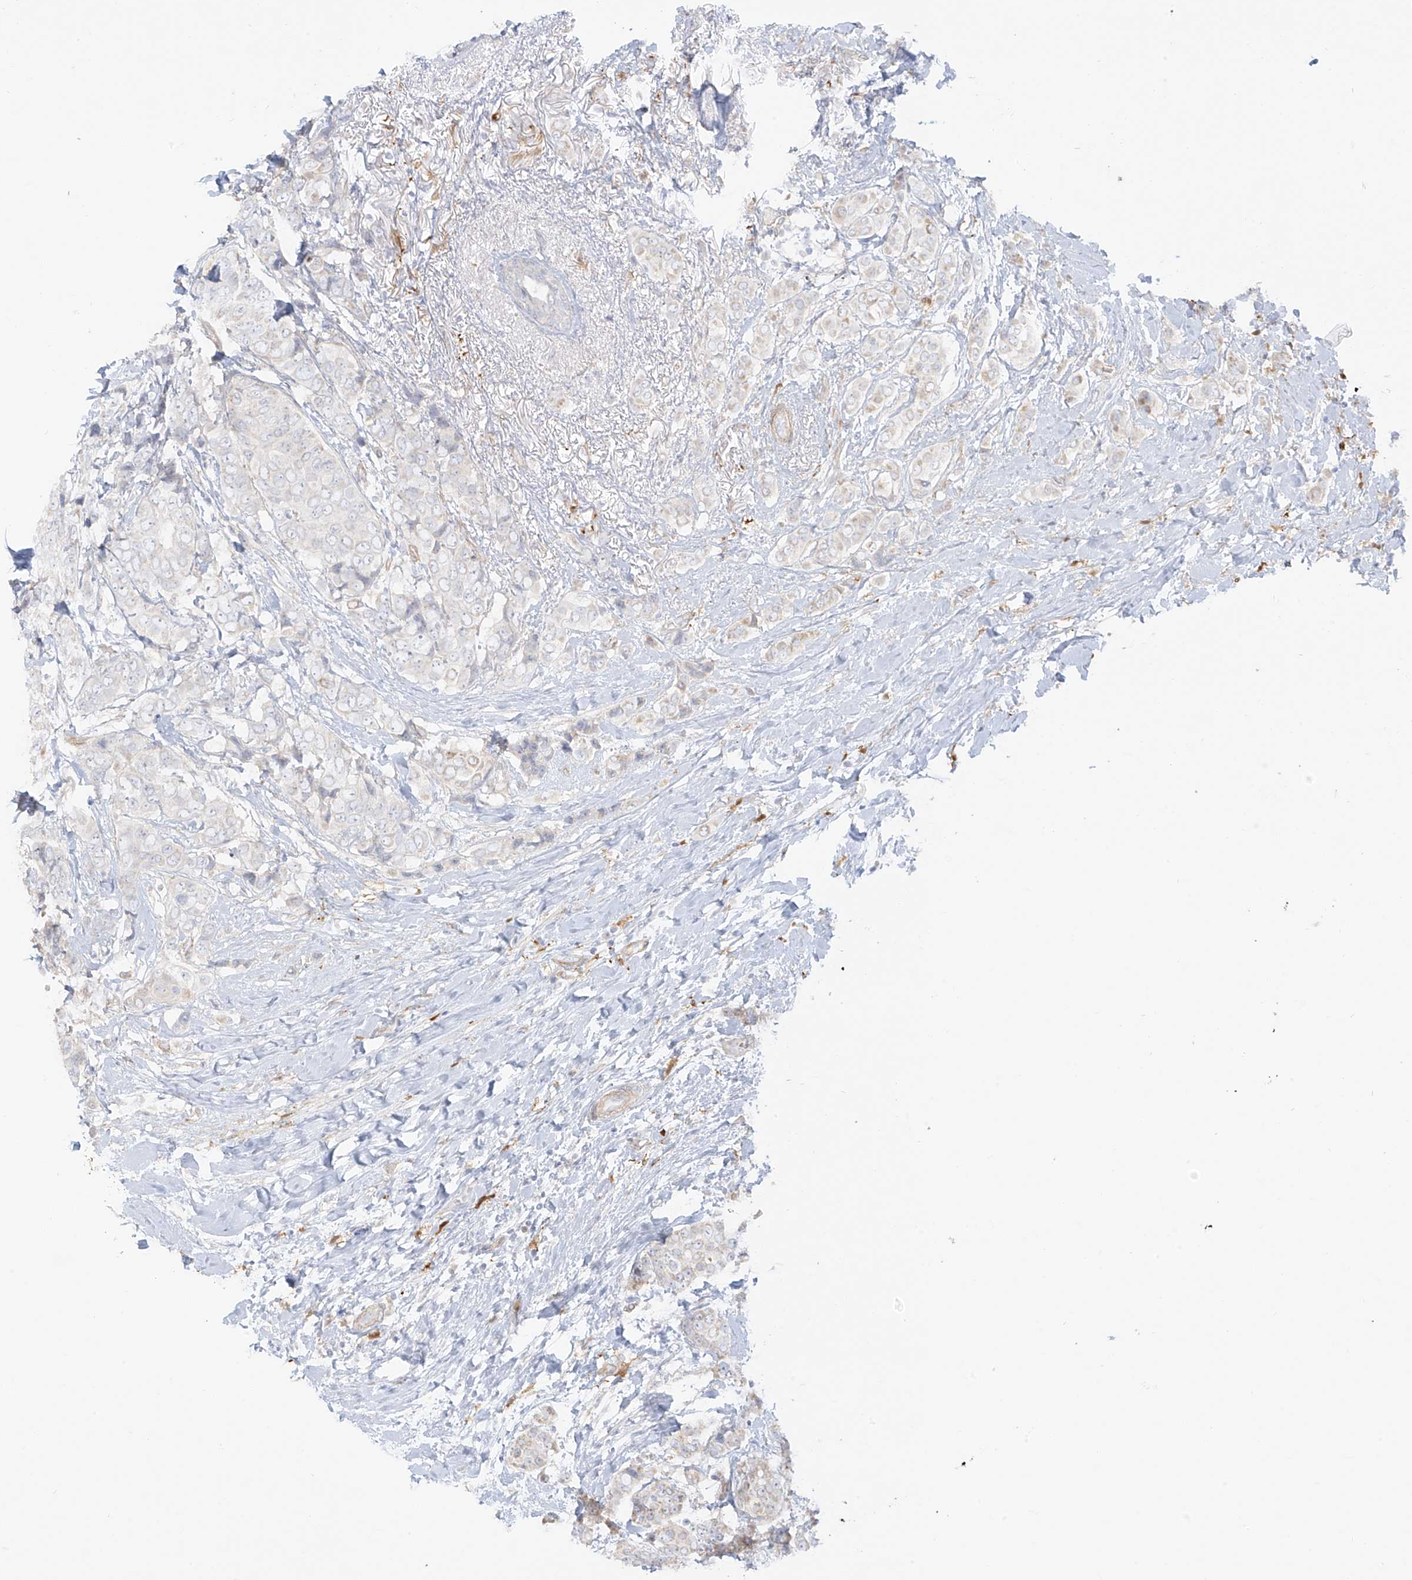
{"staining": {"intensity": "negative", "quantity": "none", "location": "none"}, "tissue": "breast cancer", "cell_type": "Tumor cells", "image_type": "cancer", "snomed": [{"axis": "morphology", "description": "Lobular carcinoma"}, {"axis": "topography", "description": "Breast"}], "caption": "An image of human breast cancer is negative for staining in tumor cells.", "gene": "UPK1B", "patient": {"sex": "female", "age": 51}}